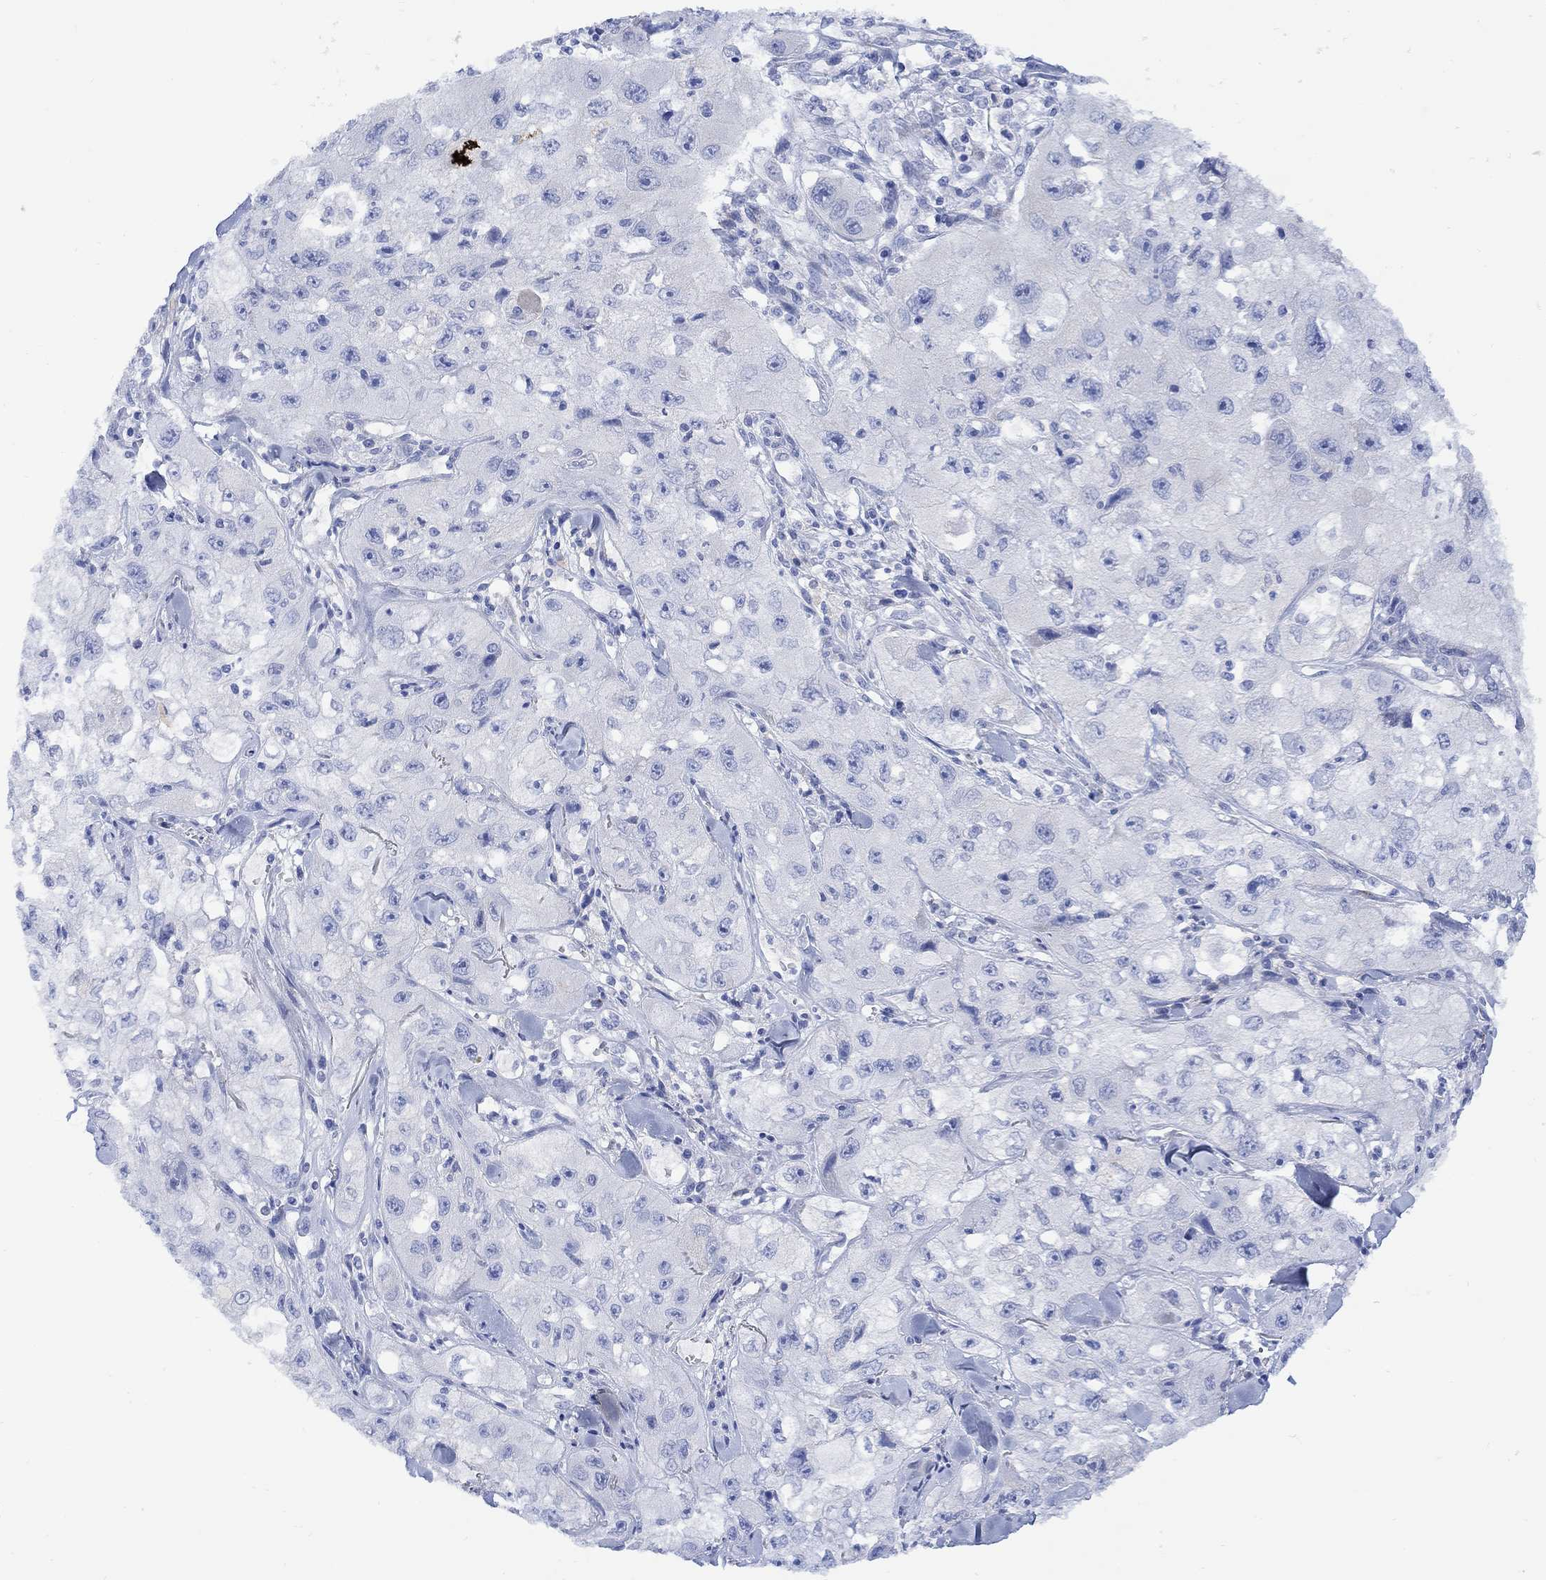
{"staining": {"intensity": "negative", "quantity": "none", "location": "none"}, "tissue": "skin cancer", "cell_type": "Tumor cells", "image_type": "cancer", "snomed": [{"axis": "morphology", "description": "Squamous cell carcinoma, NOS"}, {"axis": "topography", "description": "Skin"}, {"axis": "topography", "description": "Subcutis"}], "caption": "There is no significant expression in tumor cells of skin cancer.", "gene": "MYL1", "patient": {"sex": "male", "age": 73}}